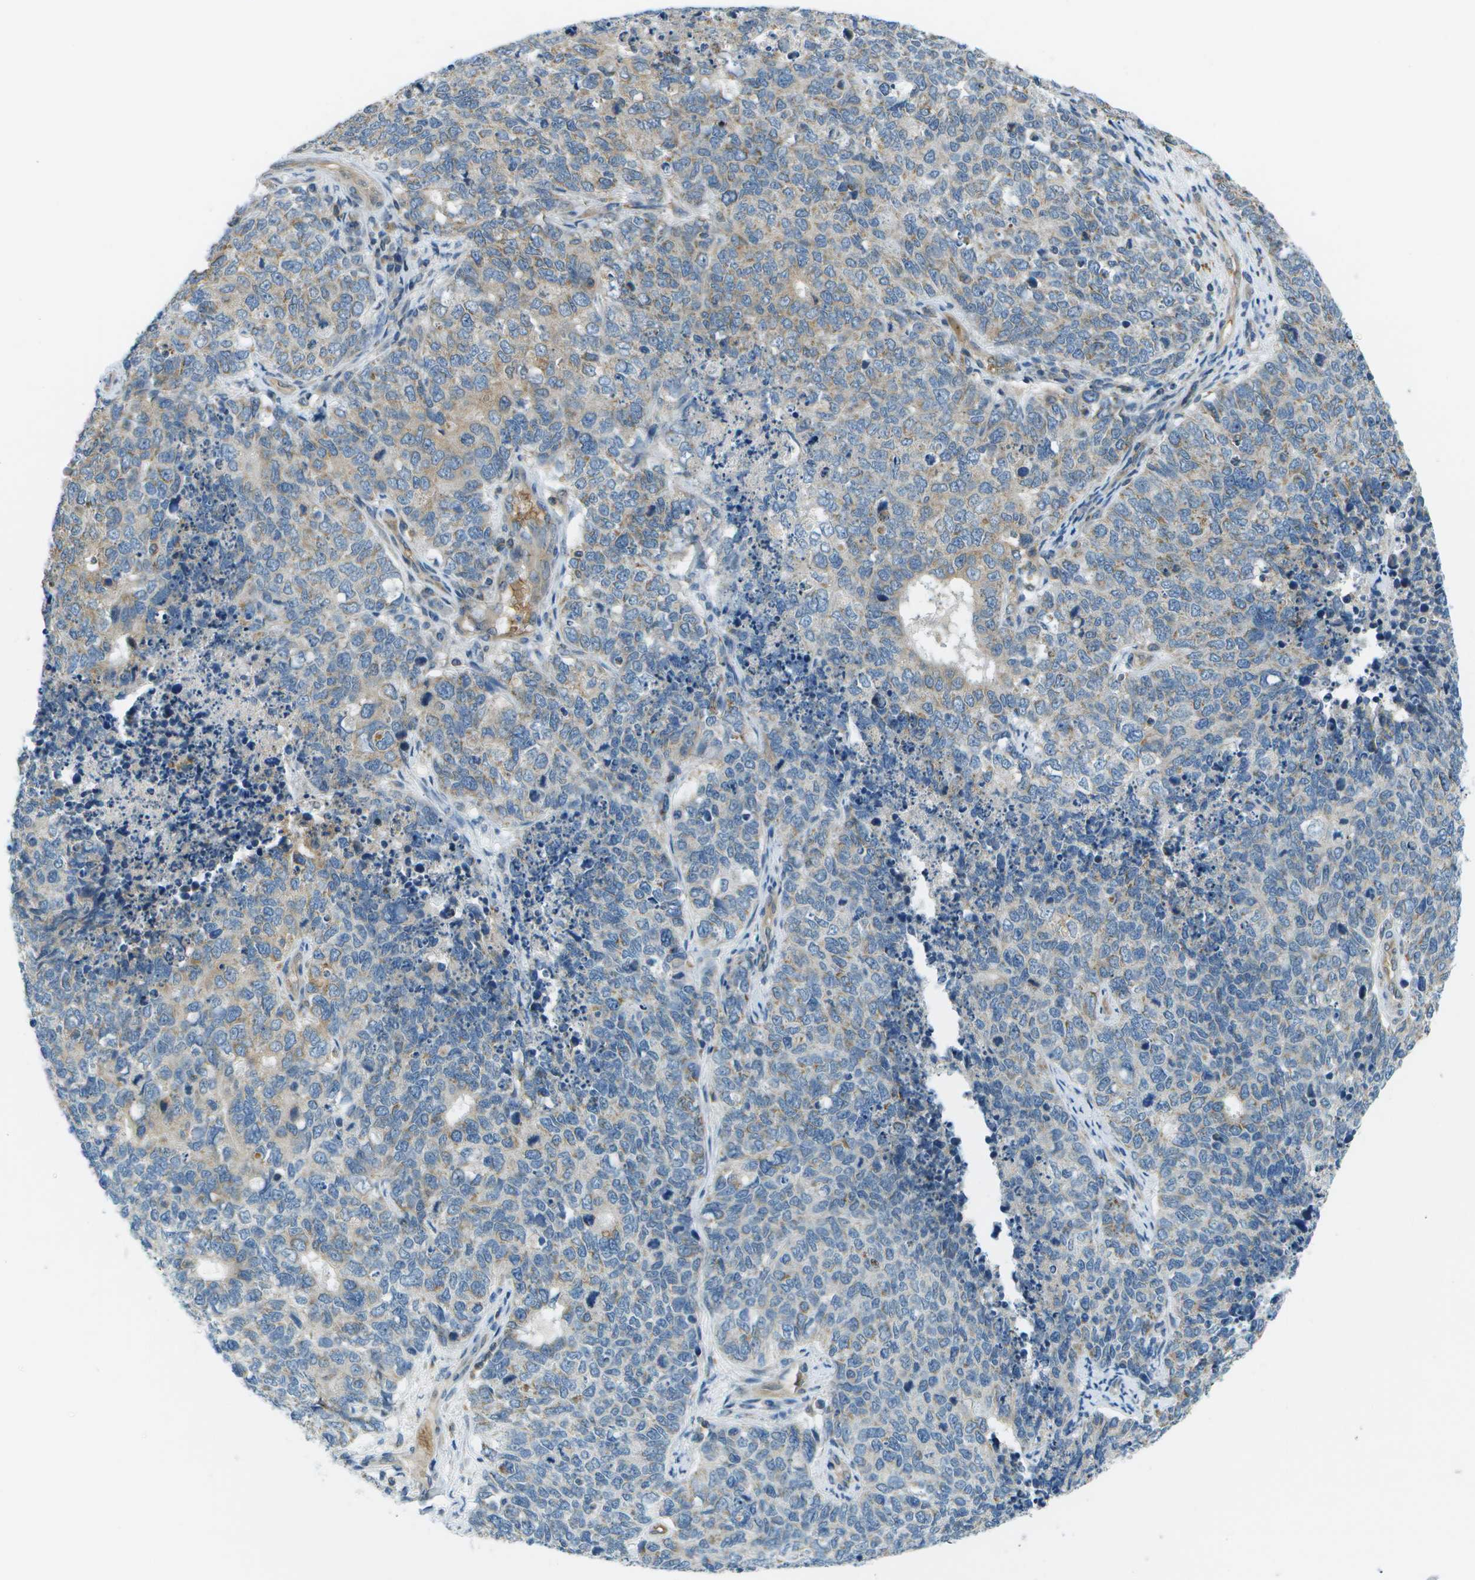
{"staining": {"intensity": "moderate", "quantity": "<25%", "location": "cytoplasmic/membranous"}, "tissue": "cervical cancer", "cell_type": "Tumor cells", "image_type": "cancer", "snomed": [{"axis": "morphology", "description": "Squamous cell carcinoma, NOS"}, {"axis": "topography", "description": "Cervix"}], "caption": "Moderate cytoplasmic/membranous positivity is present in approximately <25% of tumor cells in cervical squamous cell carcinoma.", "gene": "CTIF", "patient": {"sex": "female", "age": 63}}